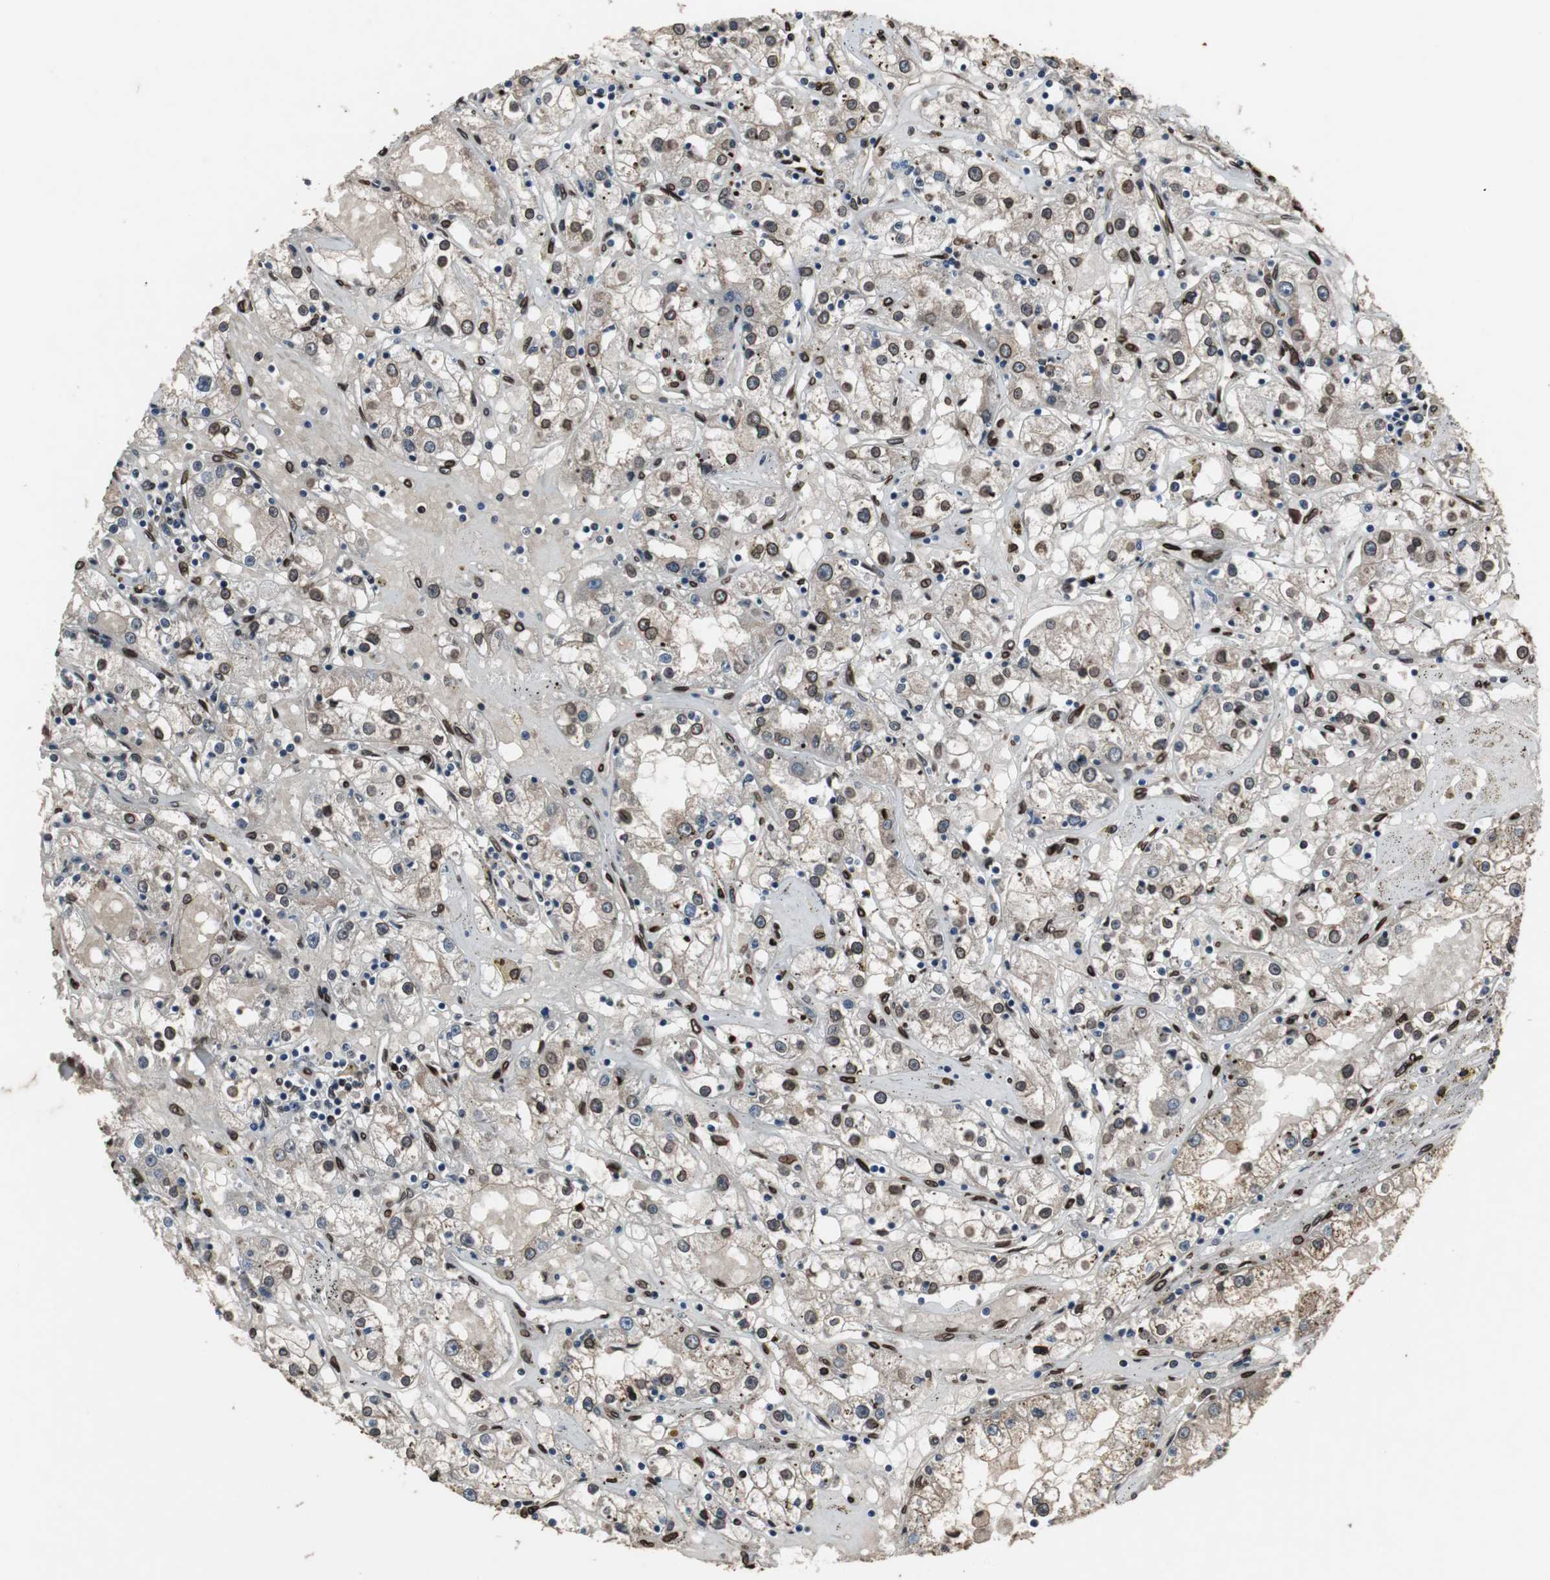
{"staining": {"intensity": "strong", "quantity": ">75%", "location": "cytoplasmic/membranous,nuclear"}, "tissue": "renal cancer", "cell_type": "Tumor cells", "image_type": "cancer", "snomed": [{"axis": "morphology", "description": "Adenocarcinoma, NOS"}, {"axis": "topography", "description": "Kidney"}], "caption": "Immunohistochemical staining of renal cancer (adenocarcinoma) displays high levels of strong cytoplasmic/membranous and nuclear protein positivity in approximately >75% of tumor cells.", "gene": "LMNA", "patient": {"sex": "male", "age": 56}}